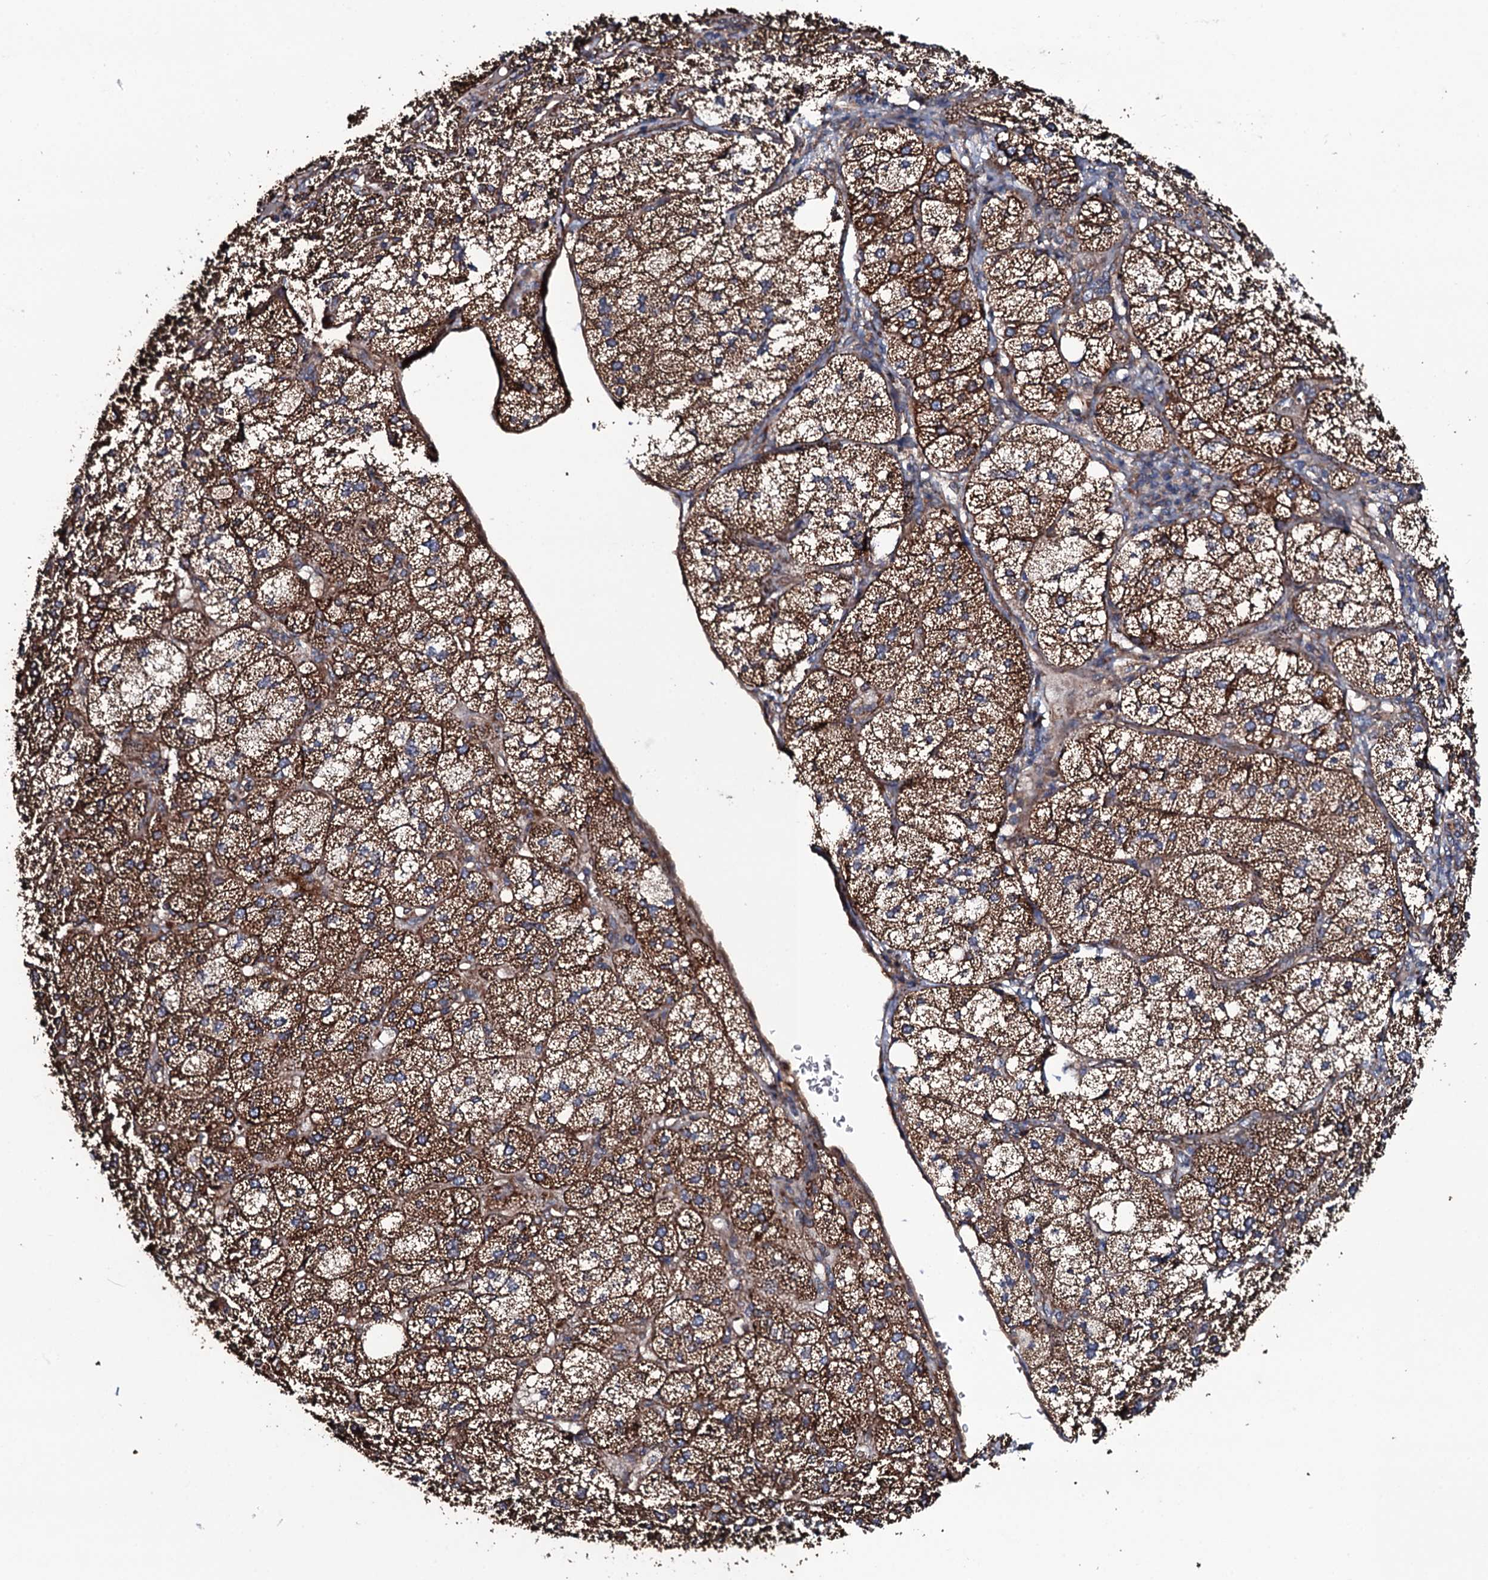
{"staining": {"intensity": "strong", "quantity": ">75%", "location": "cytoplasmic/membranous"}, "tissue": "adrenal gland", "cell_type": "Glandular cells", "image_type": "normal", "snomed": [{"axis": "morphology", "description": "Normal tissue, NOS"}, {"axis": "topography", "description": "Adrenal gland"}], "caption": "This micrograph reveals immunohistochemistry (IHC) staining of unremarkable human adrenal gland, with high strong cytoplasmic/membranous staining in approximately >75% of glandular cells.", "gene": "RAB12", "patient": {"sex": "female", "age": 61}}